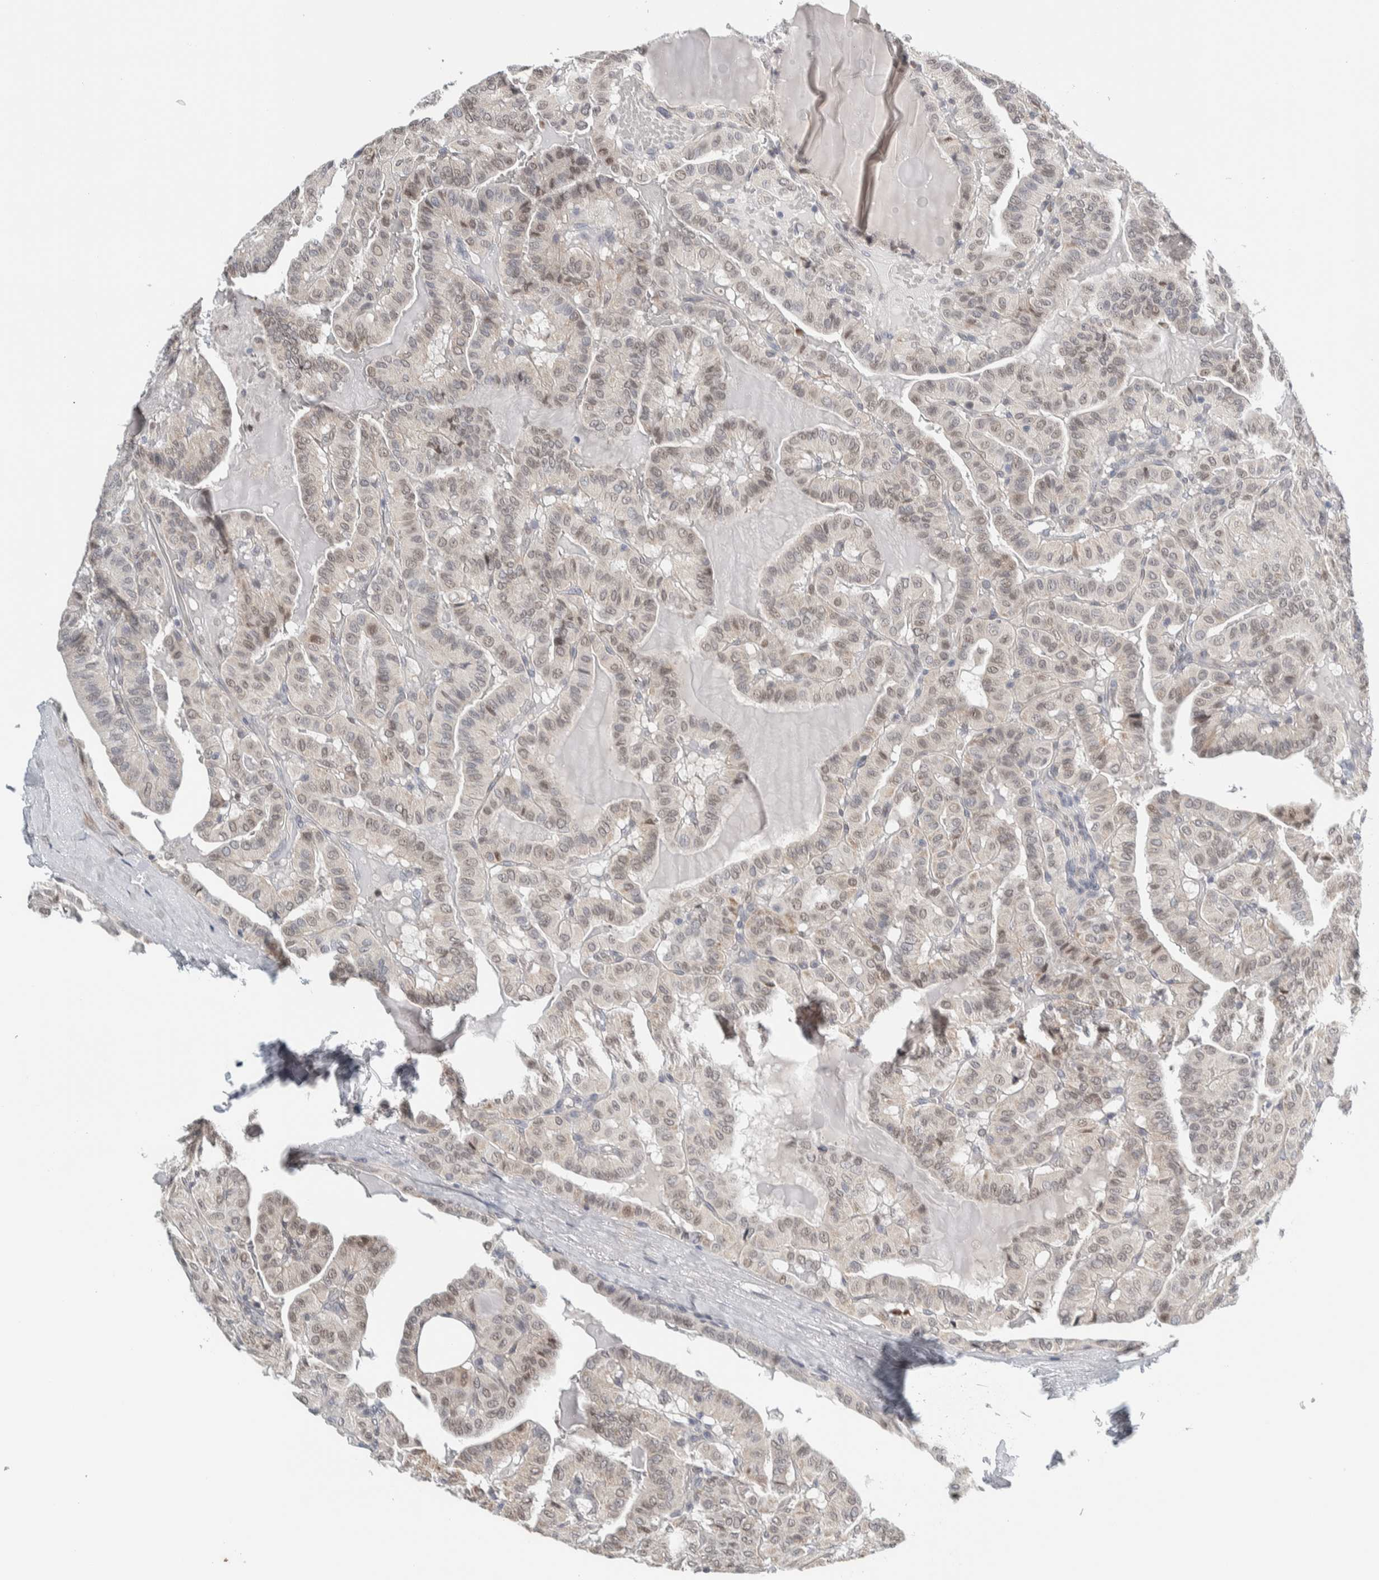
{"staining": {"intensity": "weak", "quantity": "<25%", "location": "nuclear"}, "tissue": "thyroid cancer", "cell_type": "Tumor cells", "image_type": "cancer", "snomed": [{"axis": "morphology", "description": "Papillary adenocarcinoma, NOS"}, {"axis": "topography", "description": "Thyroid gland"}], "caption": "The photomicrograph displays no staining of tumor cells in papillary adenocarcinoma (thyroid).", "gene": "NEUROD1", "patient": {"sex": "male", "age": 77}}